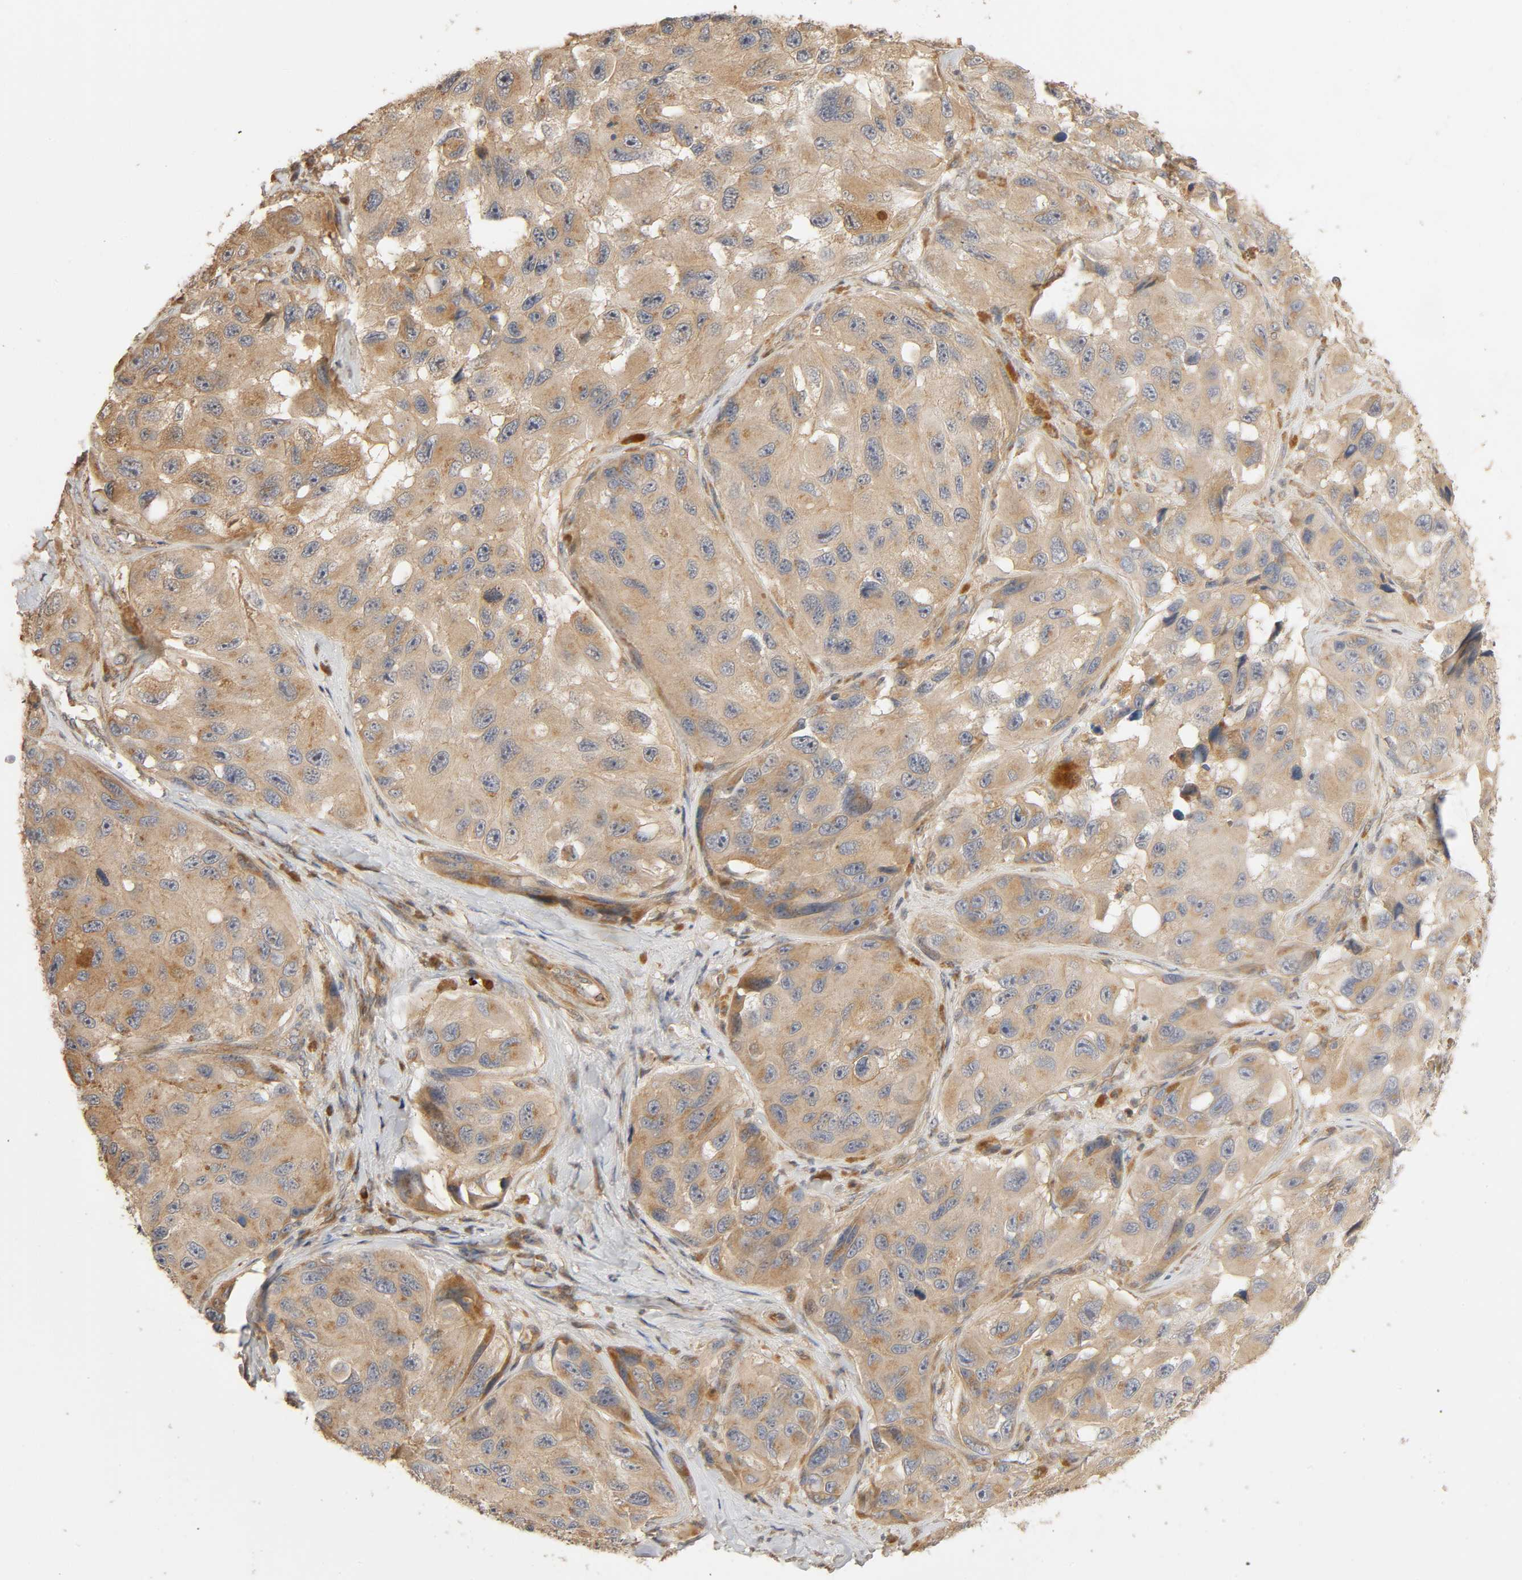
{"staining": {"intensity": "moderate", "quantity": ">75%", "location": "cytoplasmic/membranous"}, "tissue": "melanoma", "cell_type": "Tumor cells", "image_type": "cancer", "snomed": [{"axis": "morphology", "description": "Malignant melanoma, NOS"}, {"axis": "topography", "description": "Skin"}], "caption": "A medium amount of moderate cytoplasmic/membranous expression is appreciated in about >75% of tumor cells in malignant melanoma tissue. (DAB = brown stain, brightfield microscopy at high magnification).", "gene": "SGSM1", "patient": {"sex": "female", "age": 73}}